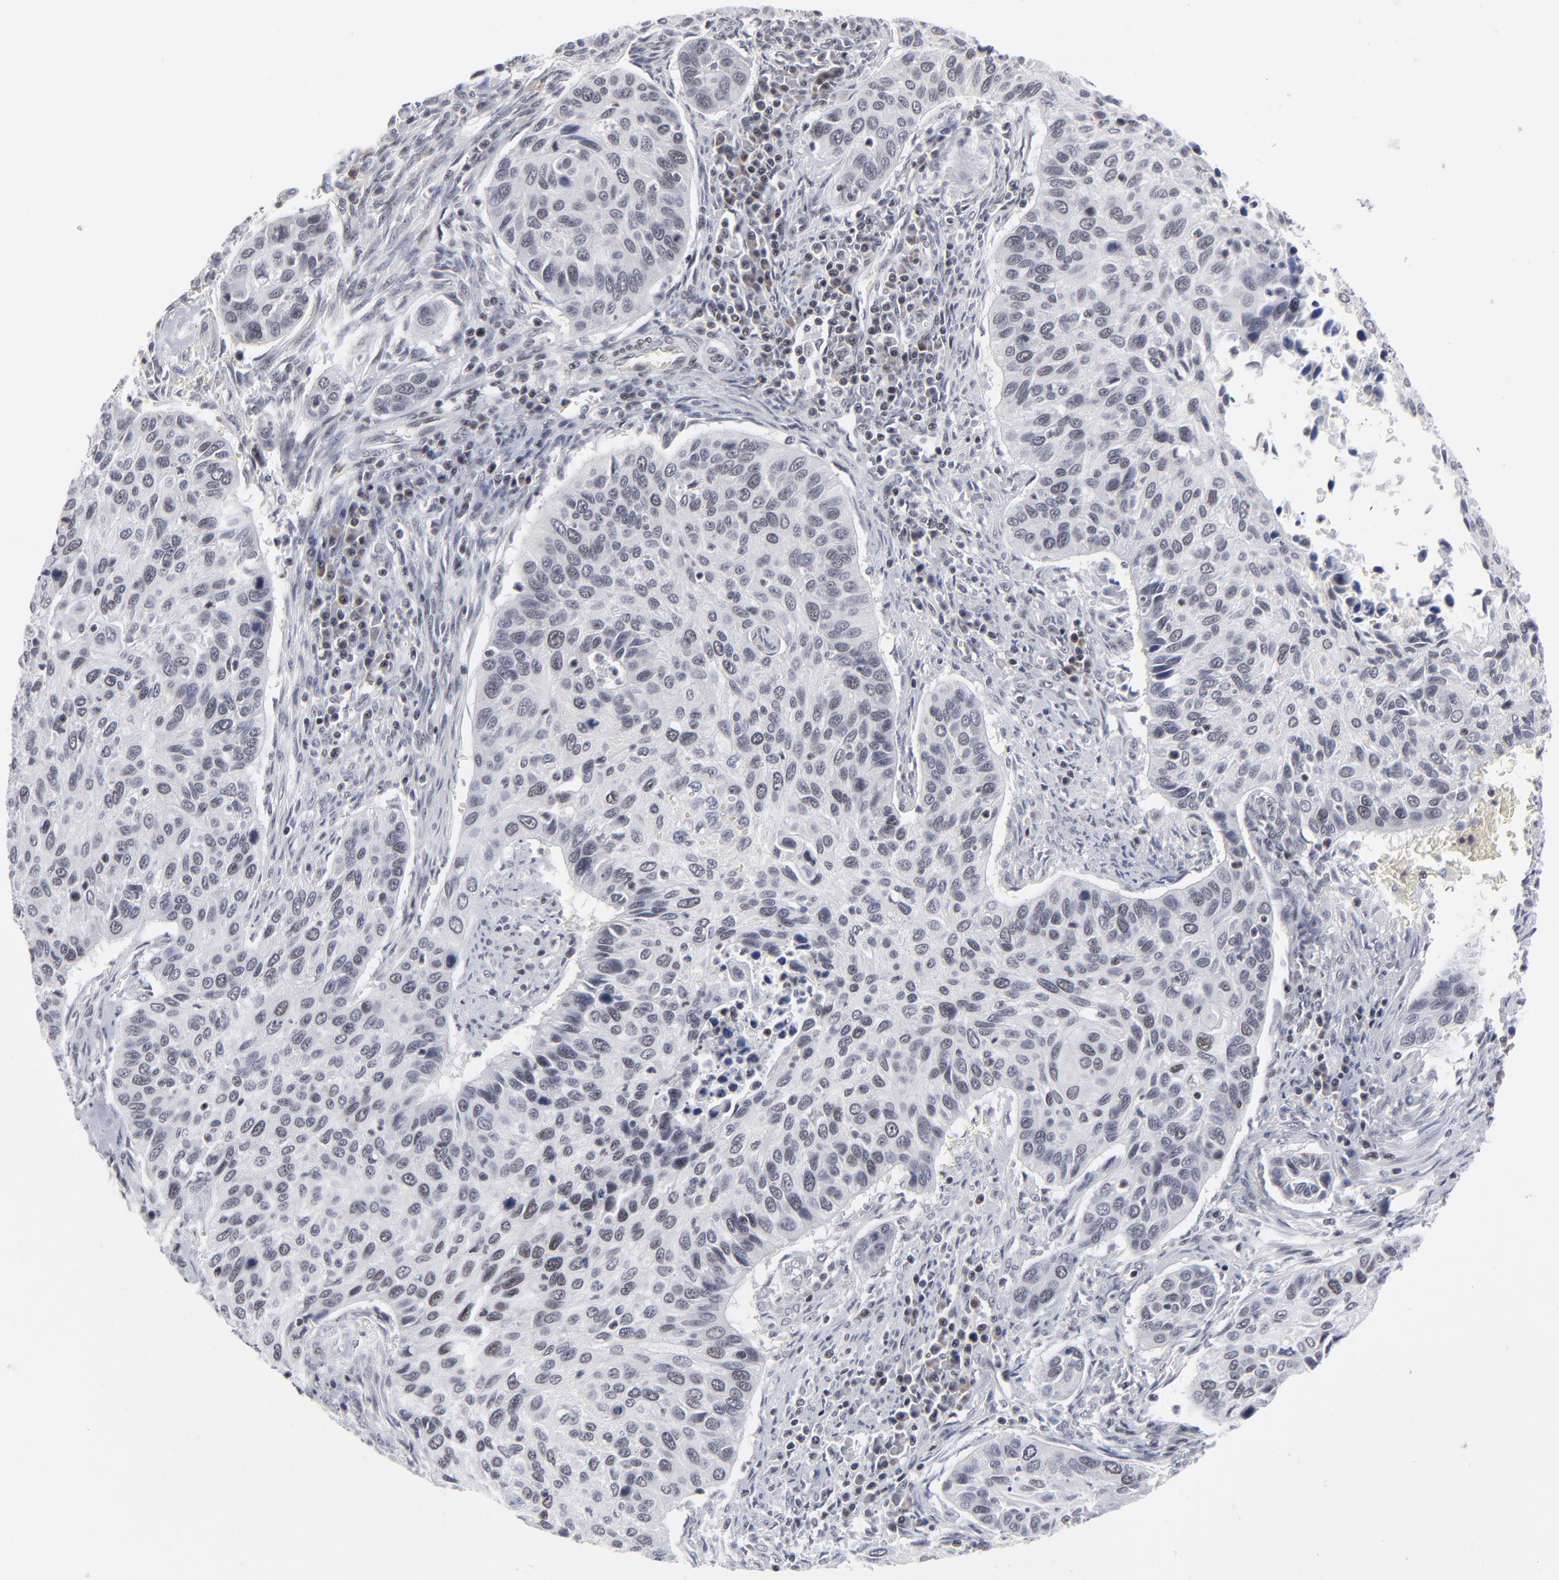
{"staining": {"intensity": "weak", "quantity": "<25%", "location": "nuclear"}, "tissue": "cervical cancer", "cell_type": "Tumor cells", "image_type": "cancer", "snomed": [{"axis": "morphology", "description": "Squamous cell carcinoma, NOS"}, {"axis": "topography", "description": "Cervix"}], "caption": "IHC micrograph of squamous cell carcinoma (cervical) stained for a protein (brown), which demonstrates no staining in tumor cells. (DAB (3,3'-diaminobenzidine) immunohistochemistry visualized using brightfield microscopy, high magnification).", "gene": "SP2", "patient": {"sex": "female", "age": 57}}